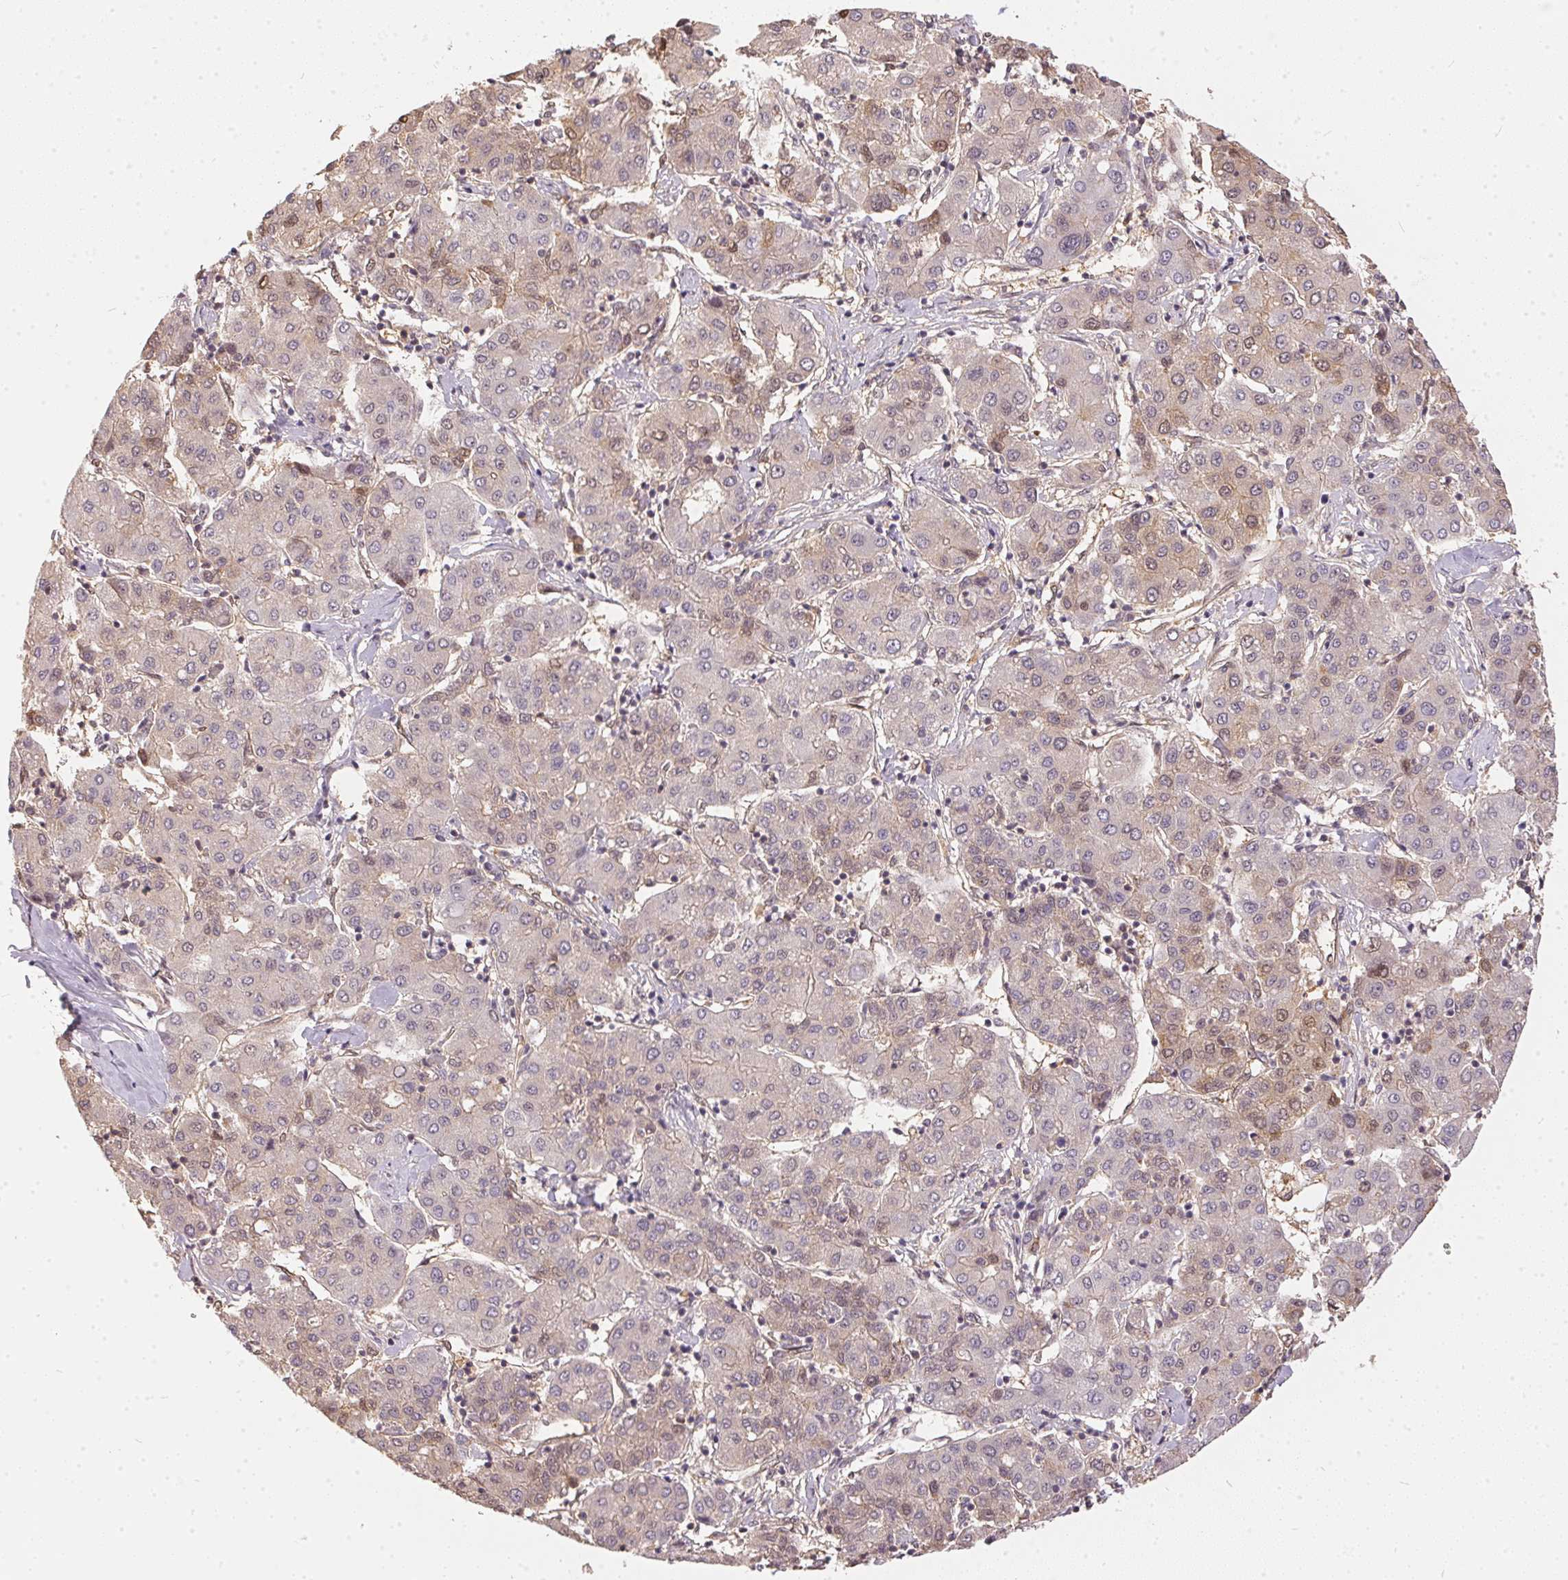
{"staining": {"intensity": "weak", "quantity": "<25%", "location": "cytoplasmic/membranous,nuclear"}, "tissue": "liver cancer", "cell_type": "Tumor cells", "image_type": "cancer", "snomed": [{"axis": "morphology", "description": "Carcinoma, Hepatocellular, NOS"}, {"axis": "topography", "description": "Liver"}], "caption": "Tumor cells are negative for brown protein staining in liver hepatocellular carcinoma.", "gene": "BLMH", "patient": {"sex": "male", "age": 65}}